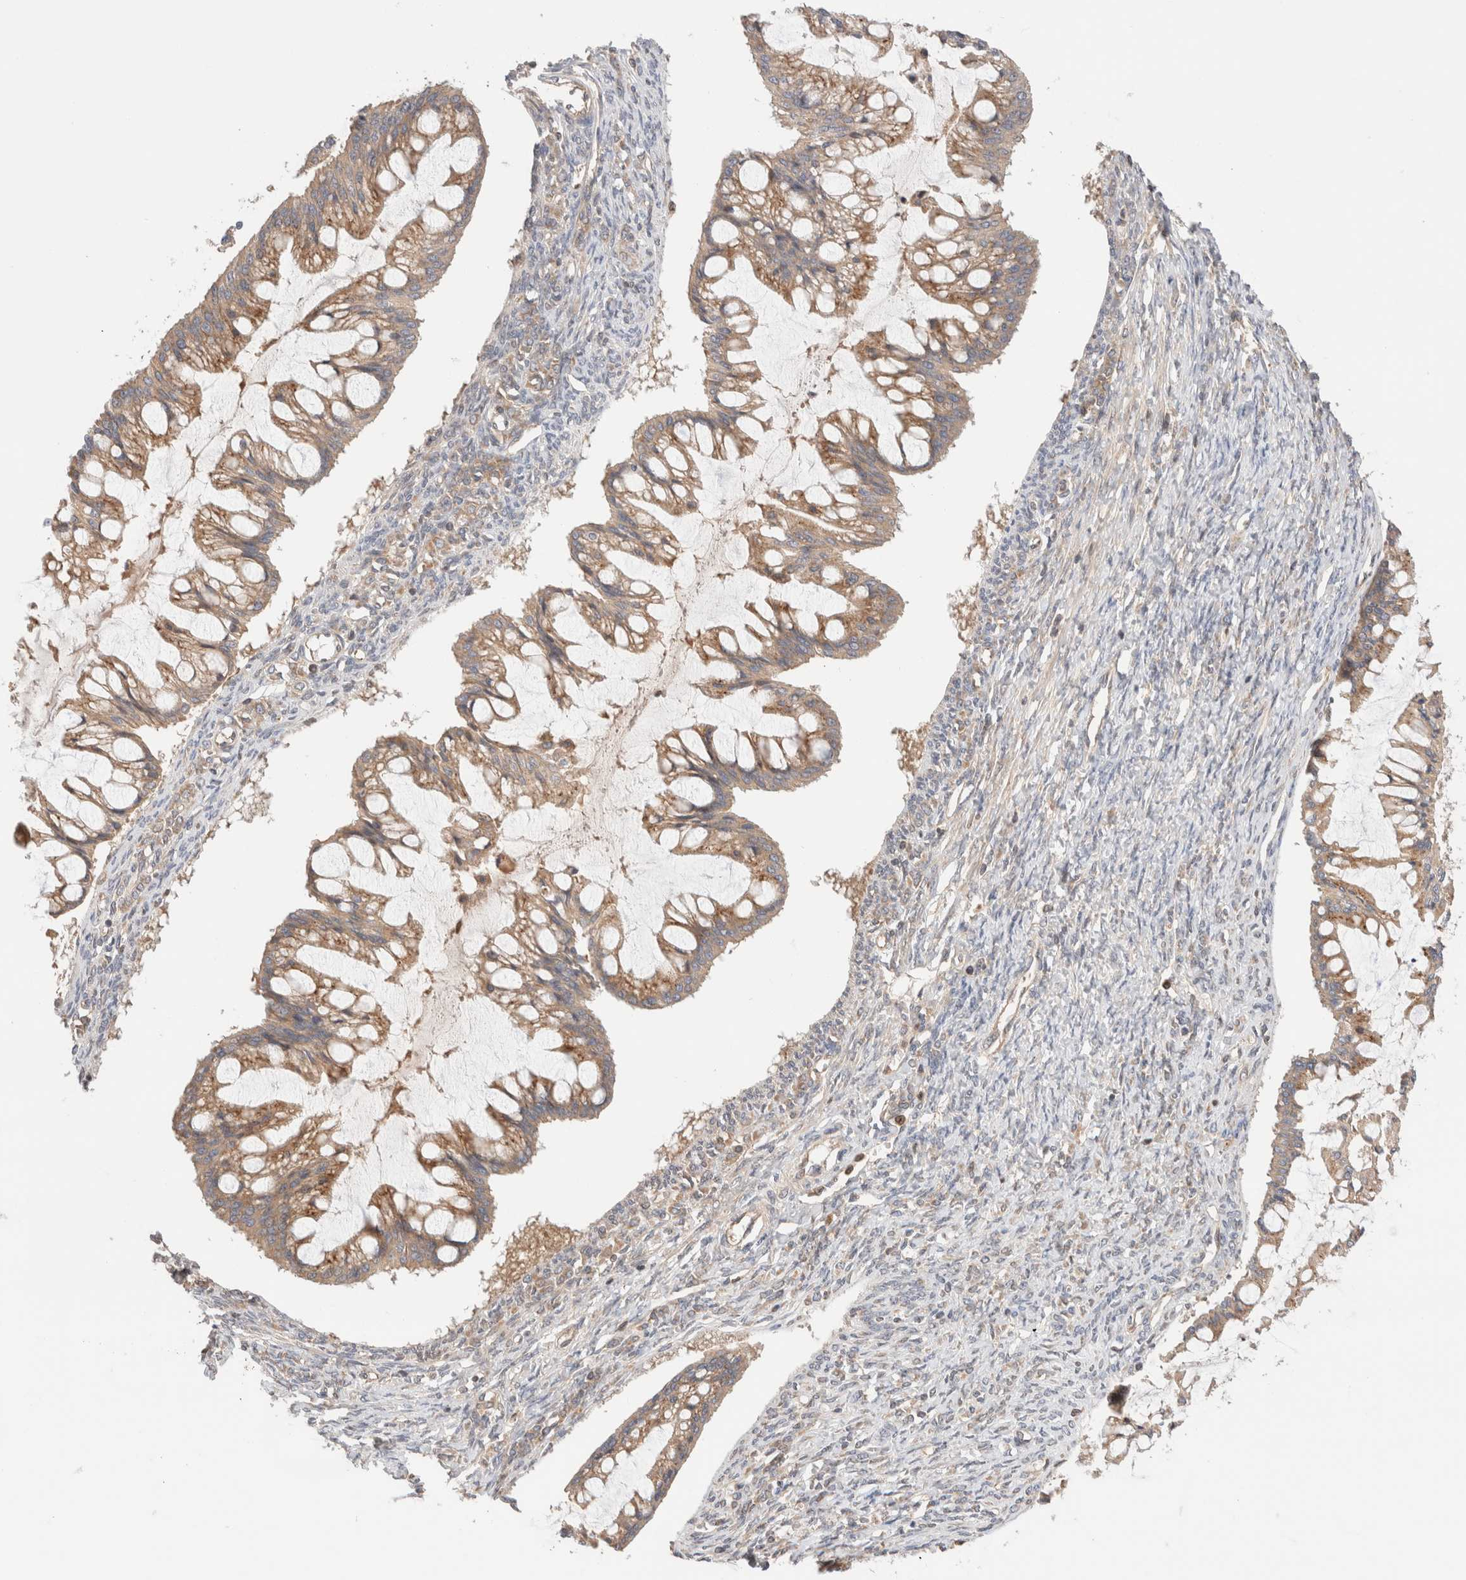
{"staining": {"intensity": "moderate", "quantity": ">75%", "location": "cytoplasmic/membranous"}, "tissue": "ovarian cancer", "cell_type": "Tumor cells", "image_type": "cancer", "snomed": [{"axis": "morphology", "description": "Cystadenocarcinoma, mucinous, NOS"}, {"axis": "topography", "description": "Ovary"}], "caption": "Immunohistochemistry of mucinous cystadenocarcinoma (ovarian) demonstrates medium levels of moderate cytoplasmic/membranous expression in about >75% of tumor cells.", "gene": "SIKE1", "patient": {"sex": "female", "age": 73}}